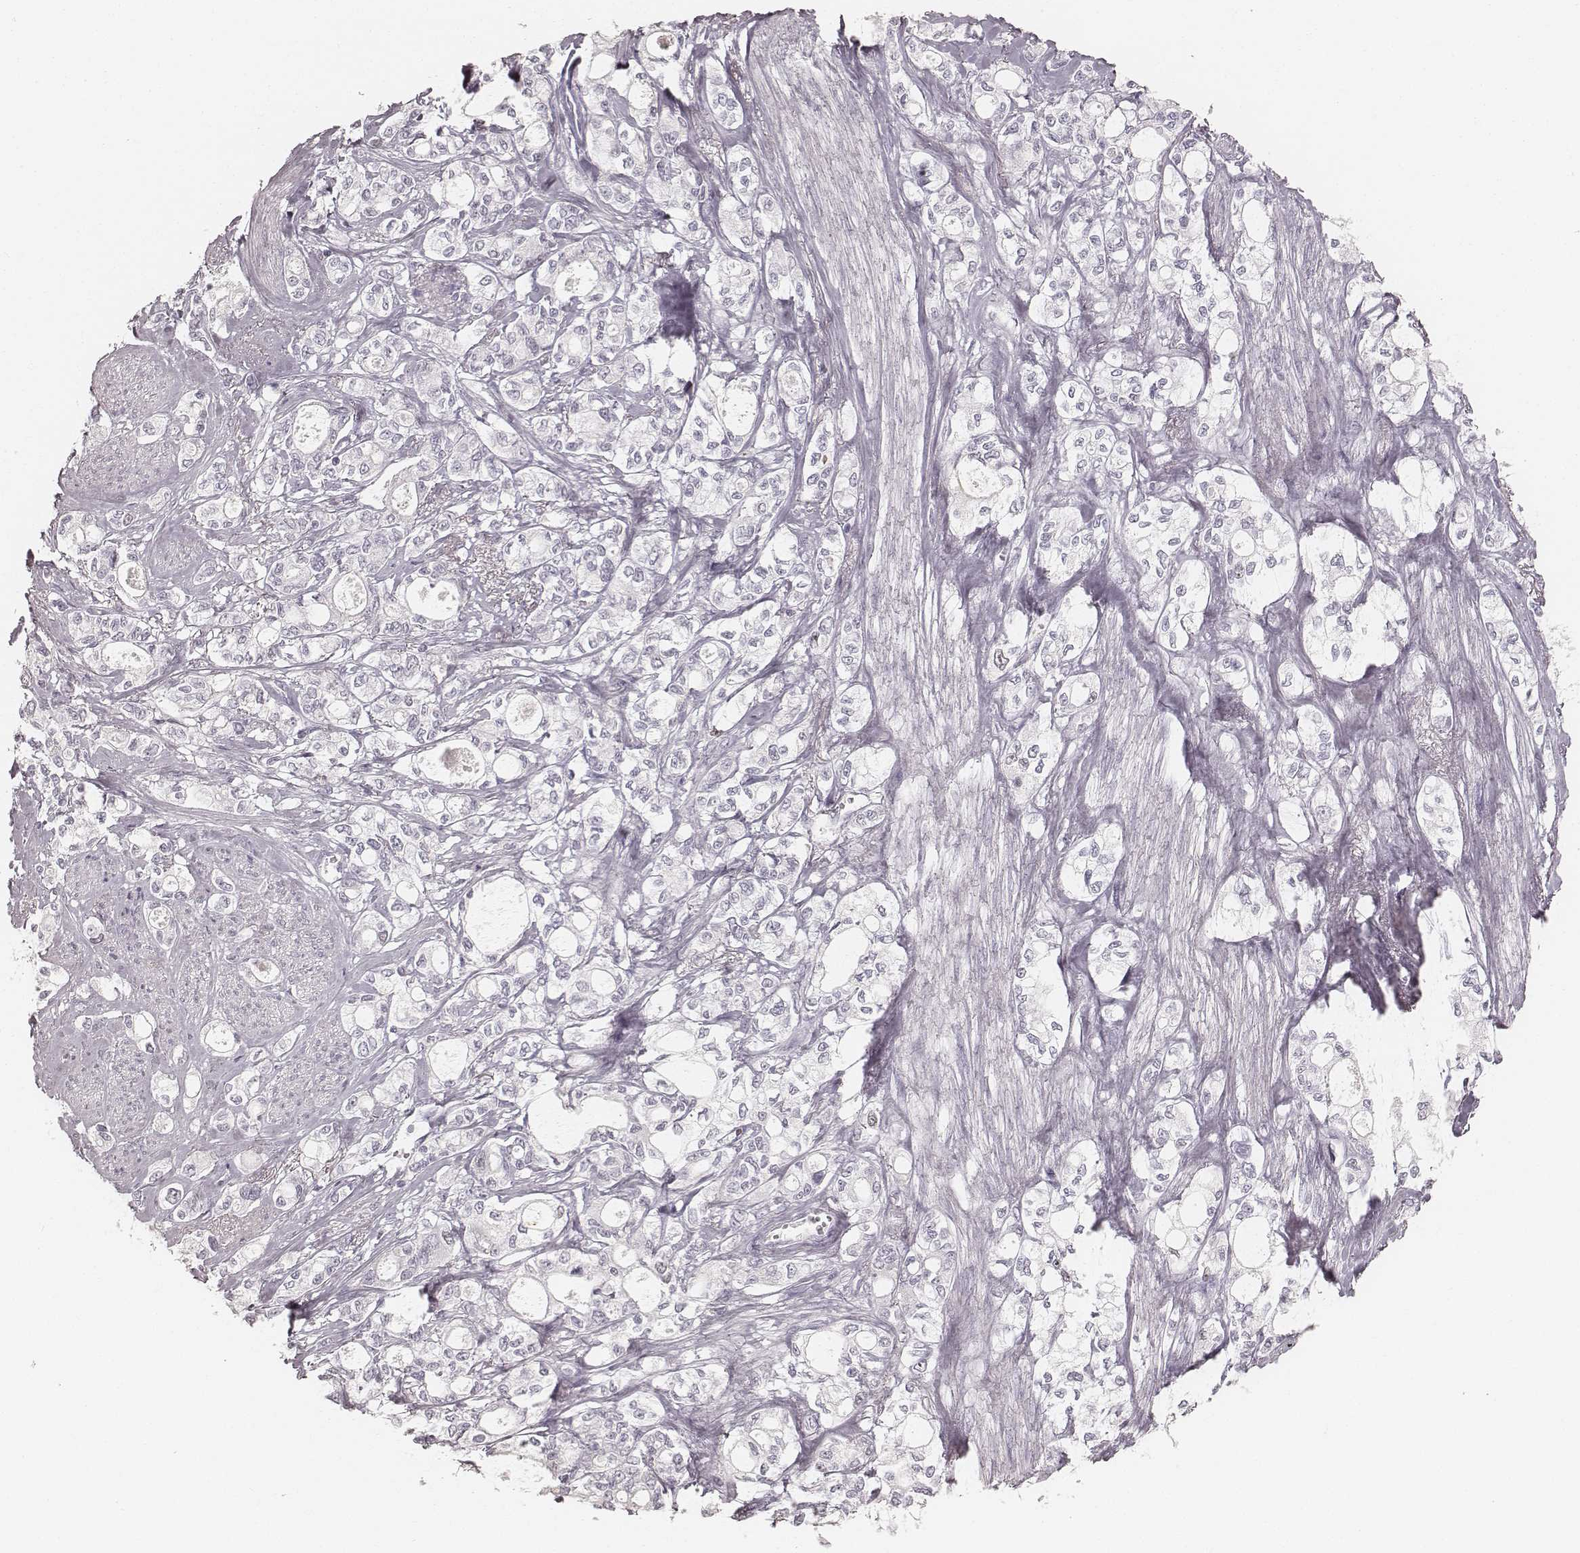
{"staining": {"intensity": "negative", "quantity": "none", "location": "none"}, "tissue": "stomach cancer", "cell_type": "Tumor cells", "image_type": "cancer", "snomed": [{"axis": "morphology", "description": "Adenocarcinoma, NOS"}, {"axis": "topography", "description": "Stomach"}], "caption": "Human adenocarcinoma (stomach) stained for a protein using immunohistochemistry shows no staining in tumor cells.", "gene": "TEX37", "patient": {"sex": "male", "age": 63}}